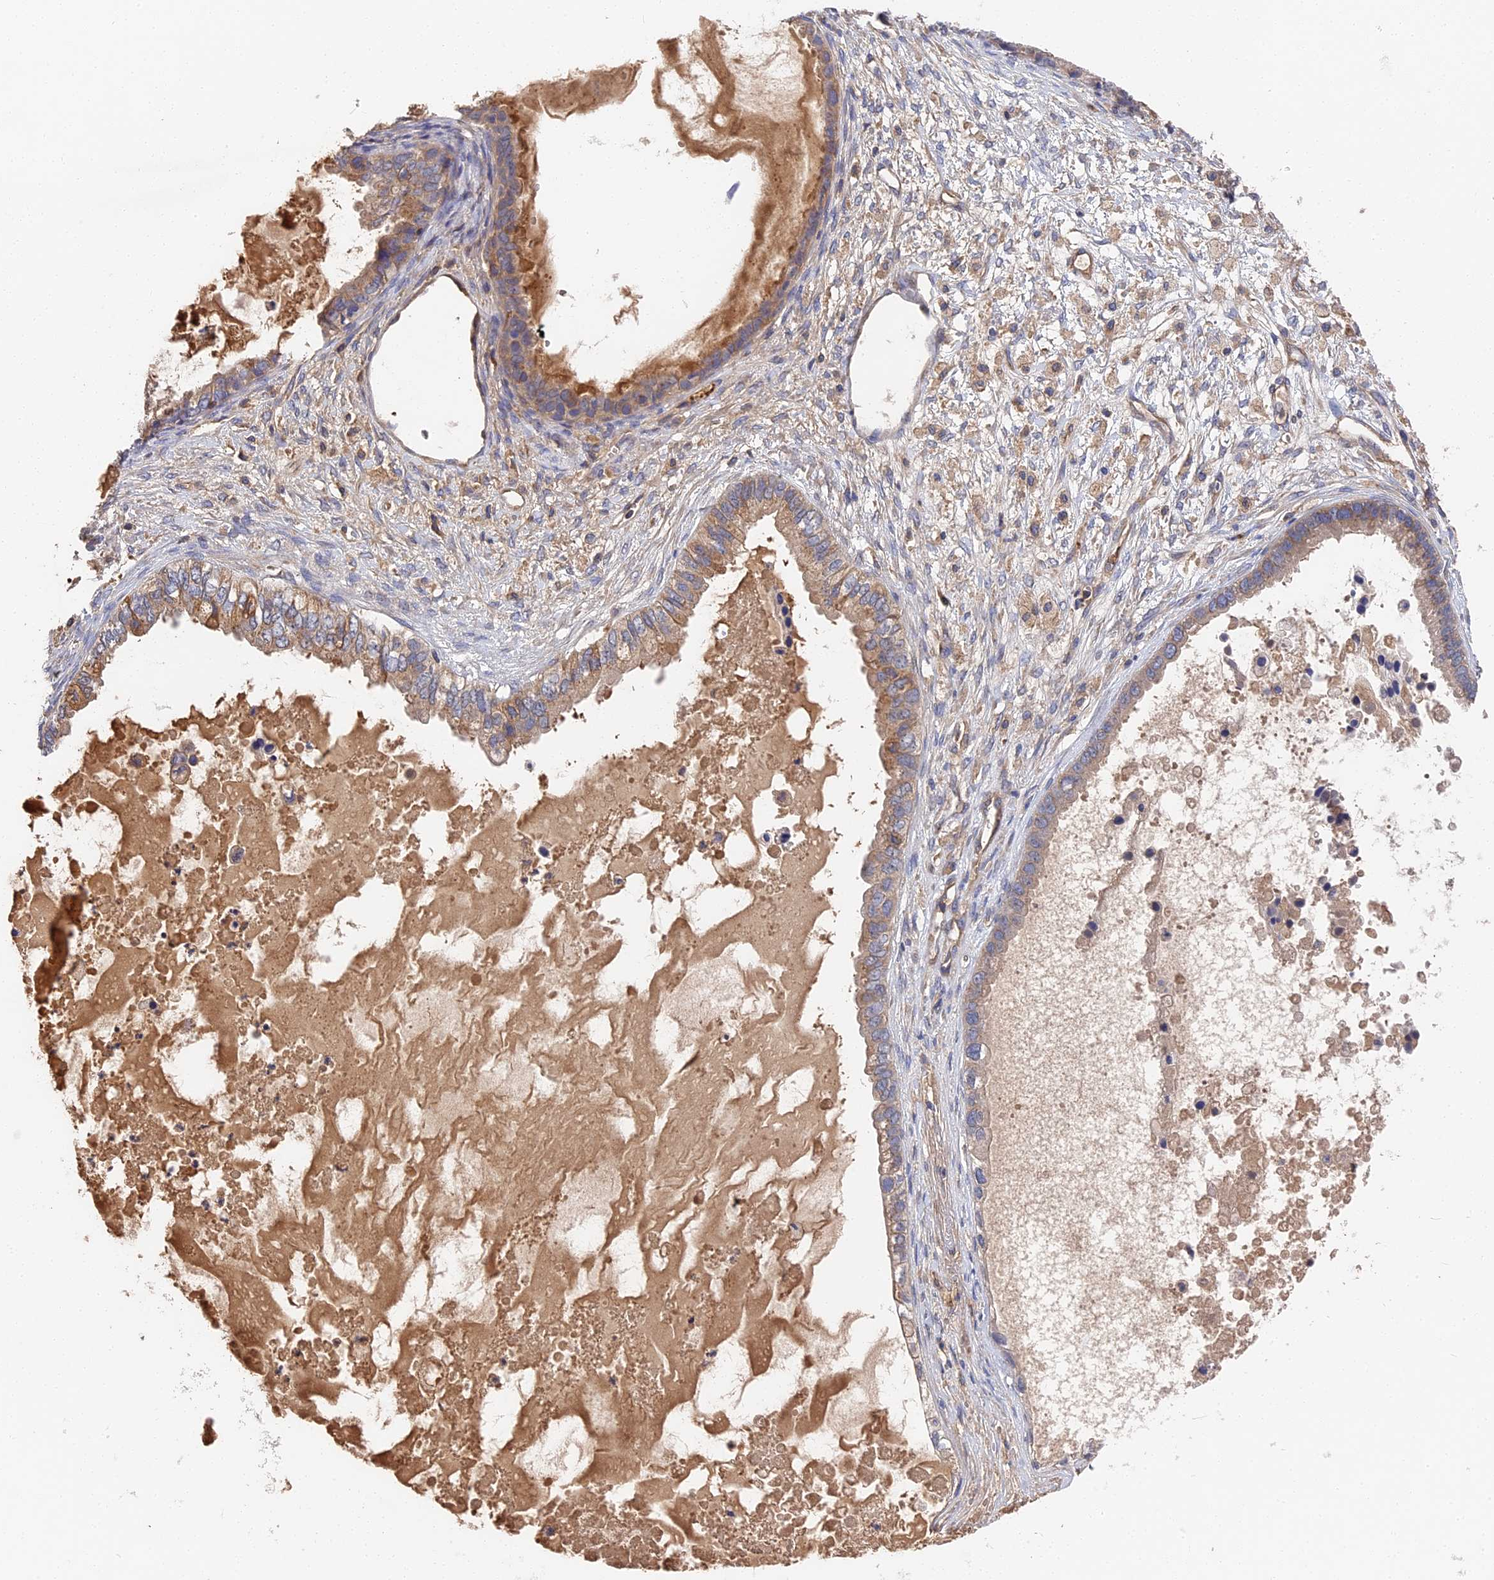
{"staining": {"intensity": "moderate", "quantity": ">75%", "location": "cytoplasmic/membranous"}, "tissue": "ovarian cancer", "cell_type": "Tumor cells", "image_type": "cancer", "snomed": [{"axis": "morphology", "description": "Cystadenocarcinoma, mucinous, NOS"}, {"axis": "topography", "description": "Ovary"}], "caption": "Immunohistochemistry (IHC) image of neoplastic tissue: ovarian mucinous cystadenocarcinoma stained using IHC shows medium levels of moderate protein expression localized specifically in the cytoplasmic/membranous of tumor cells, appearing as a cytoplasmic/membranous brown color.", "gene": "DHRS11", "patient": {"sex": "female", "age": 80}}